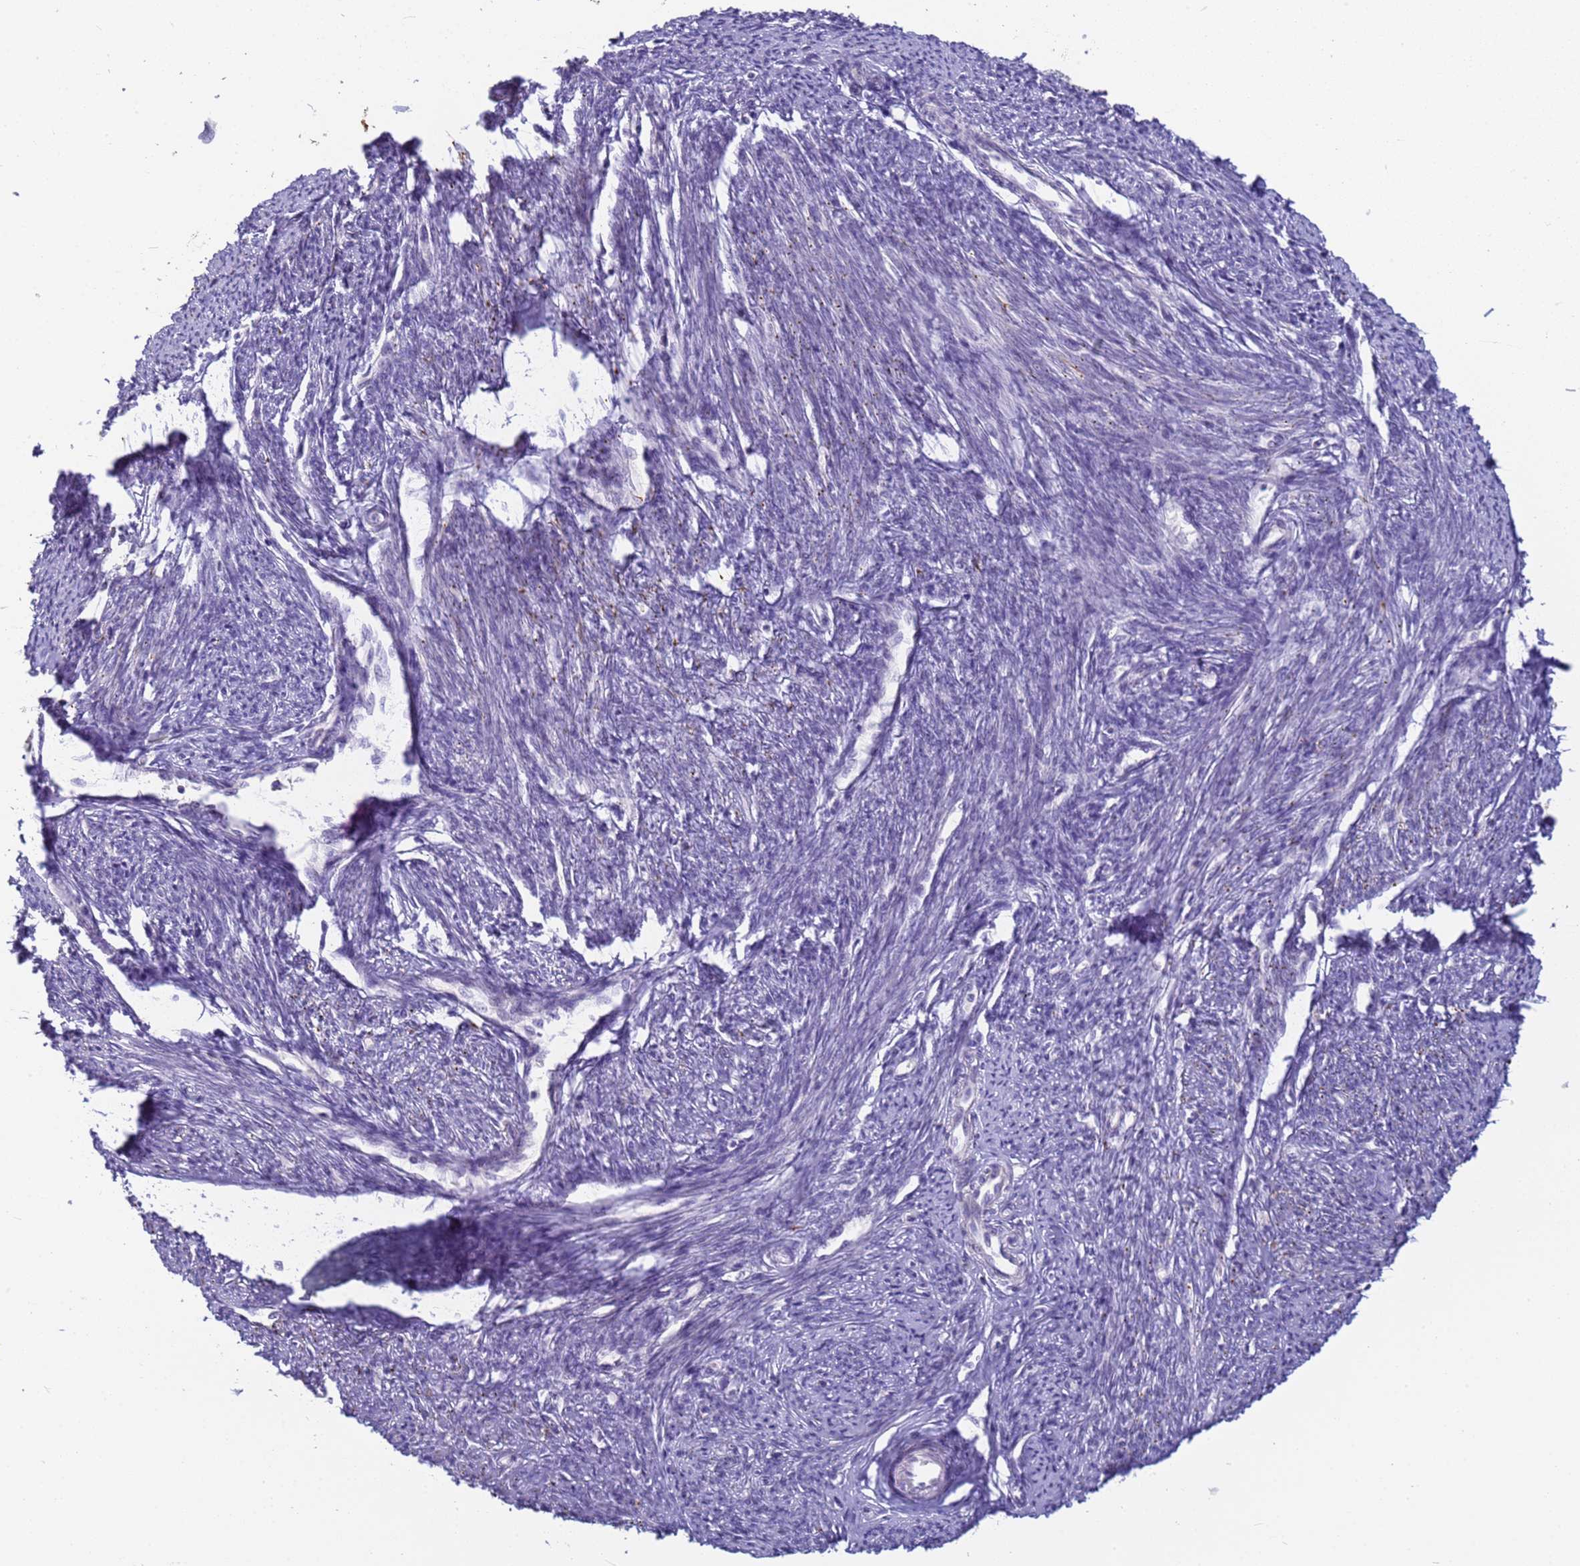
{"staining": {"intensity": "weak", "quantity": "25%-75%", "location": "cytoplasmic/membranous"}, "tissue": "smooth muscle", "cell_type": "Smooth muscle cells", "image_type": "normal", "snomed": [{"axis": "morphology", "description": "Normal tissue, NOS"}, {"axis": "topography", "description": "Smooth muscle"}, {"axis": "topography", "description": "Uterus"}], "caption": "Immunohistochemical staining of benign smooth muscle reveals 25%-75% levels of weak cytoplasmic/membranous protein expression in about 25%-75% of smooth muscle cells.", "gene": "VWA3A", "patient": {"sex": "female", "age": 59}}